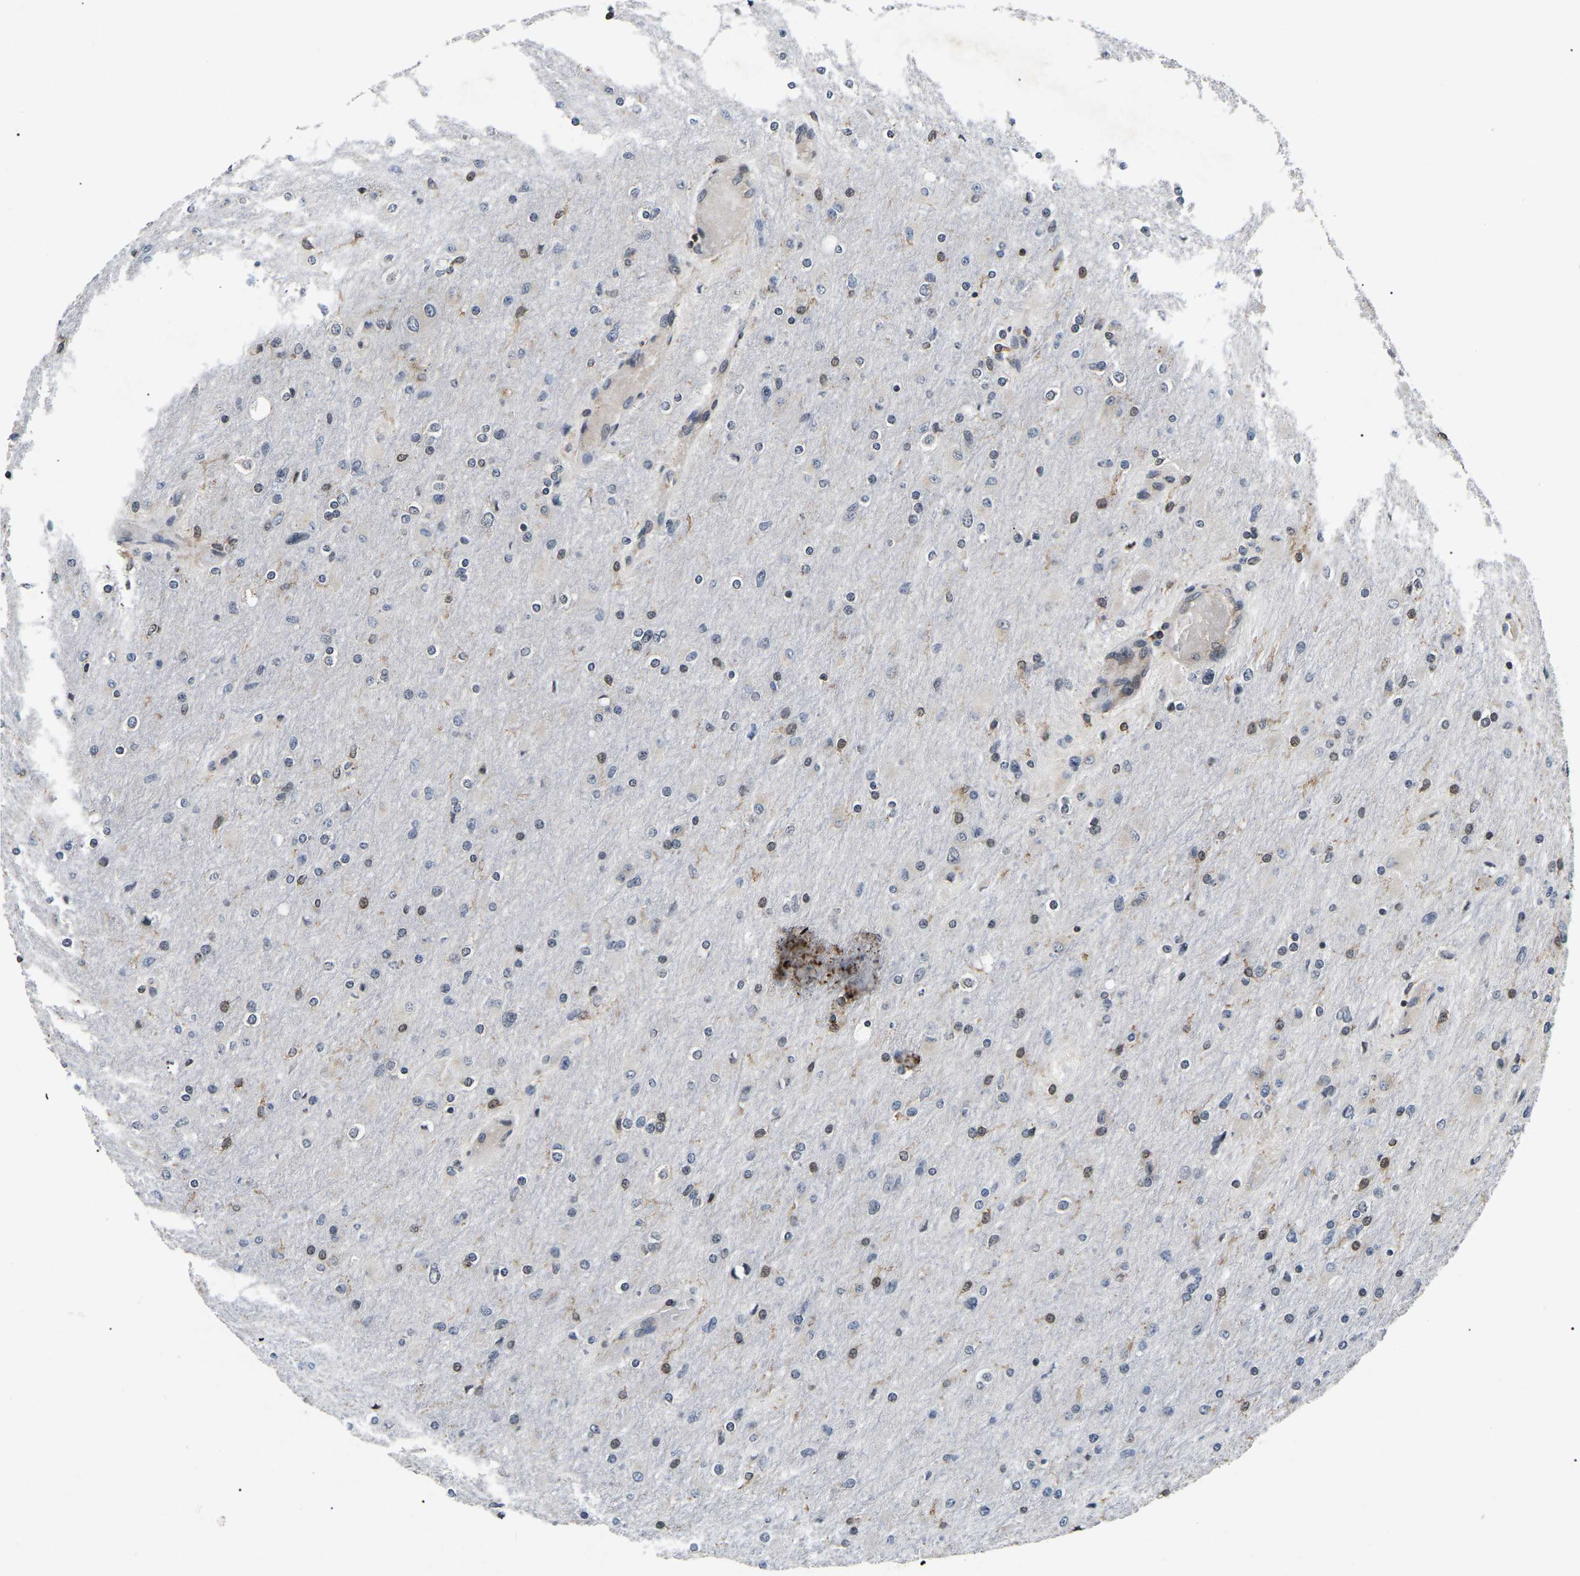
{"staining": {"intensity": "weak", "quantity": "<25%", "location": "nuclear"}, "tissue": "glioma", "cell_type": "Tumor cells", "image_type": "cancer", "snomed": [{"axis": "morphology", "description": "Glioma, malignant, High grade"}, {"axis": "topography", "description": "Cerebral cortex"}], "caption": "Tumor cells are negative for brown protein staining in glioma.", "gene": "RBM28", "patient": {"sex": "female", "age": 36}}